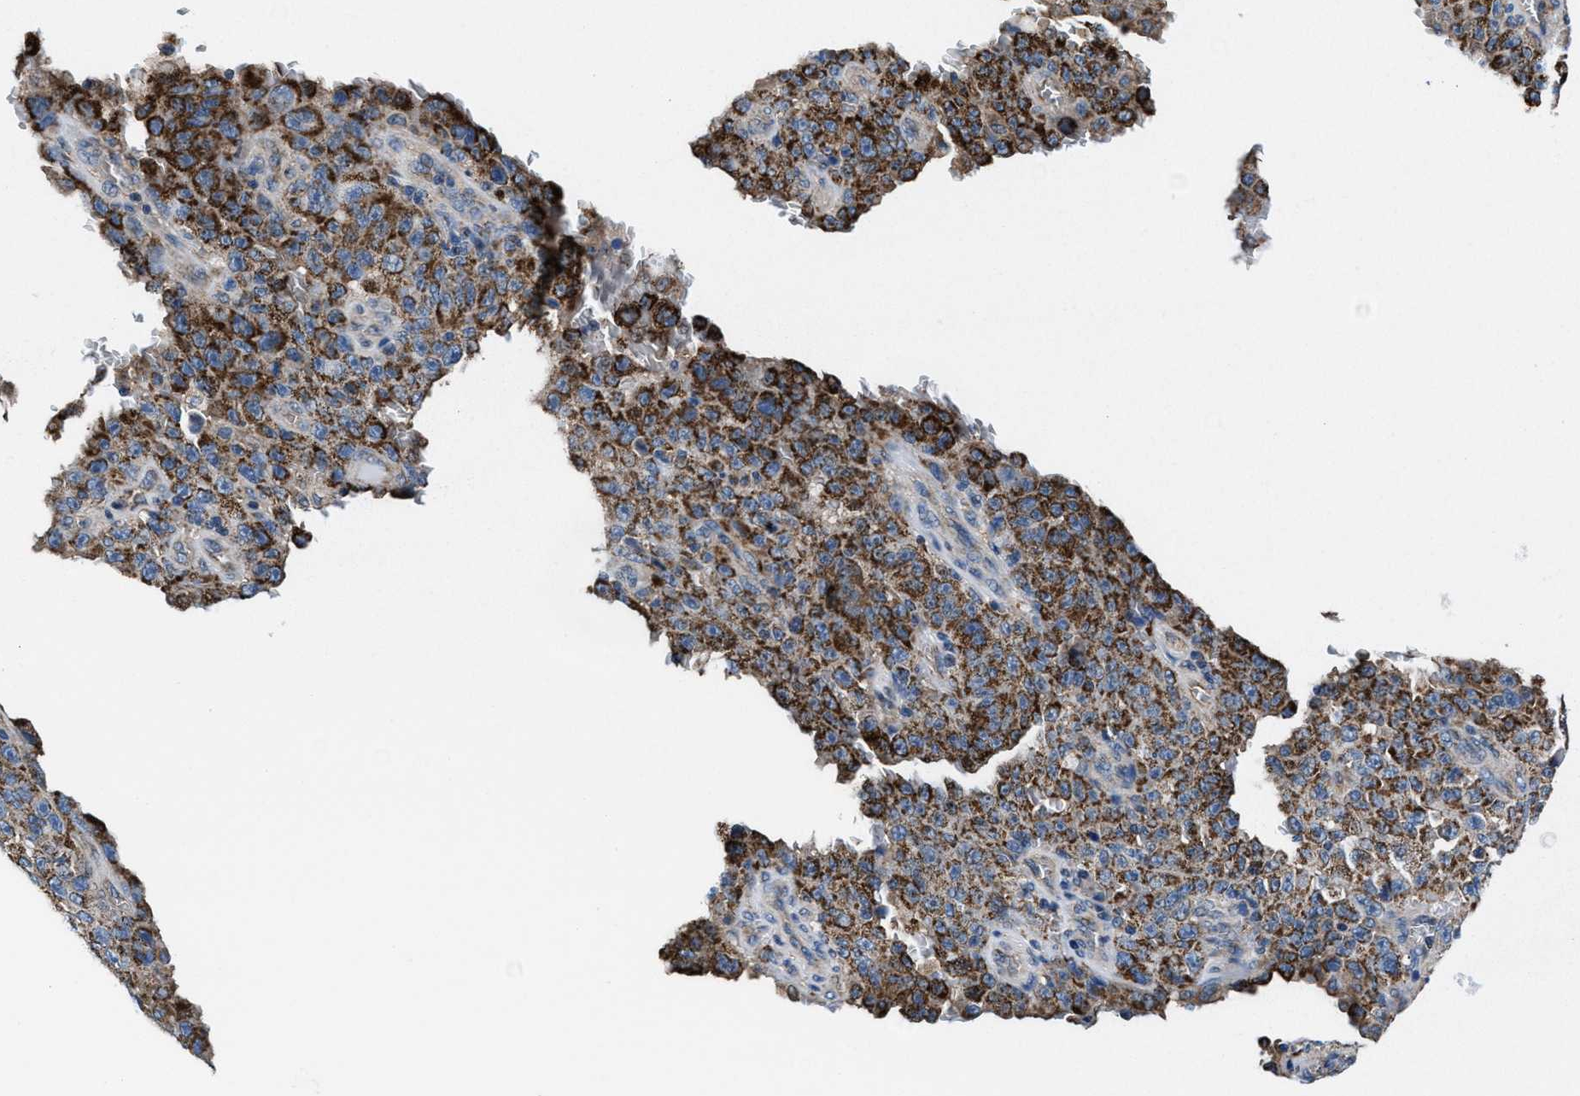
{"staining": {"intensity": "strong", "quantity": ">75%", "location": "cytoplasmic/membranous"}, "tissue": "melanoma", "cell_type": "Tumor cells", "image_type": "cancer", "snomed": [{"axis": "morphology", "description": "Malignant melanoma, NOS"}, {"axis": "topography", "description": "Skin"}], "caption": "Human malignant melanoma stained for a protein (brown) demonstrates strong cytoplasmic/membranous positive expression in about >75% of tumor cells.", "gene": "NKTR", "patient": {"sex": "female", "age": 82}}